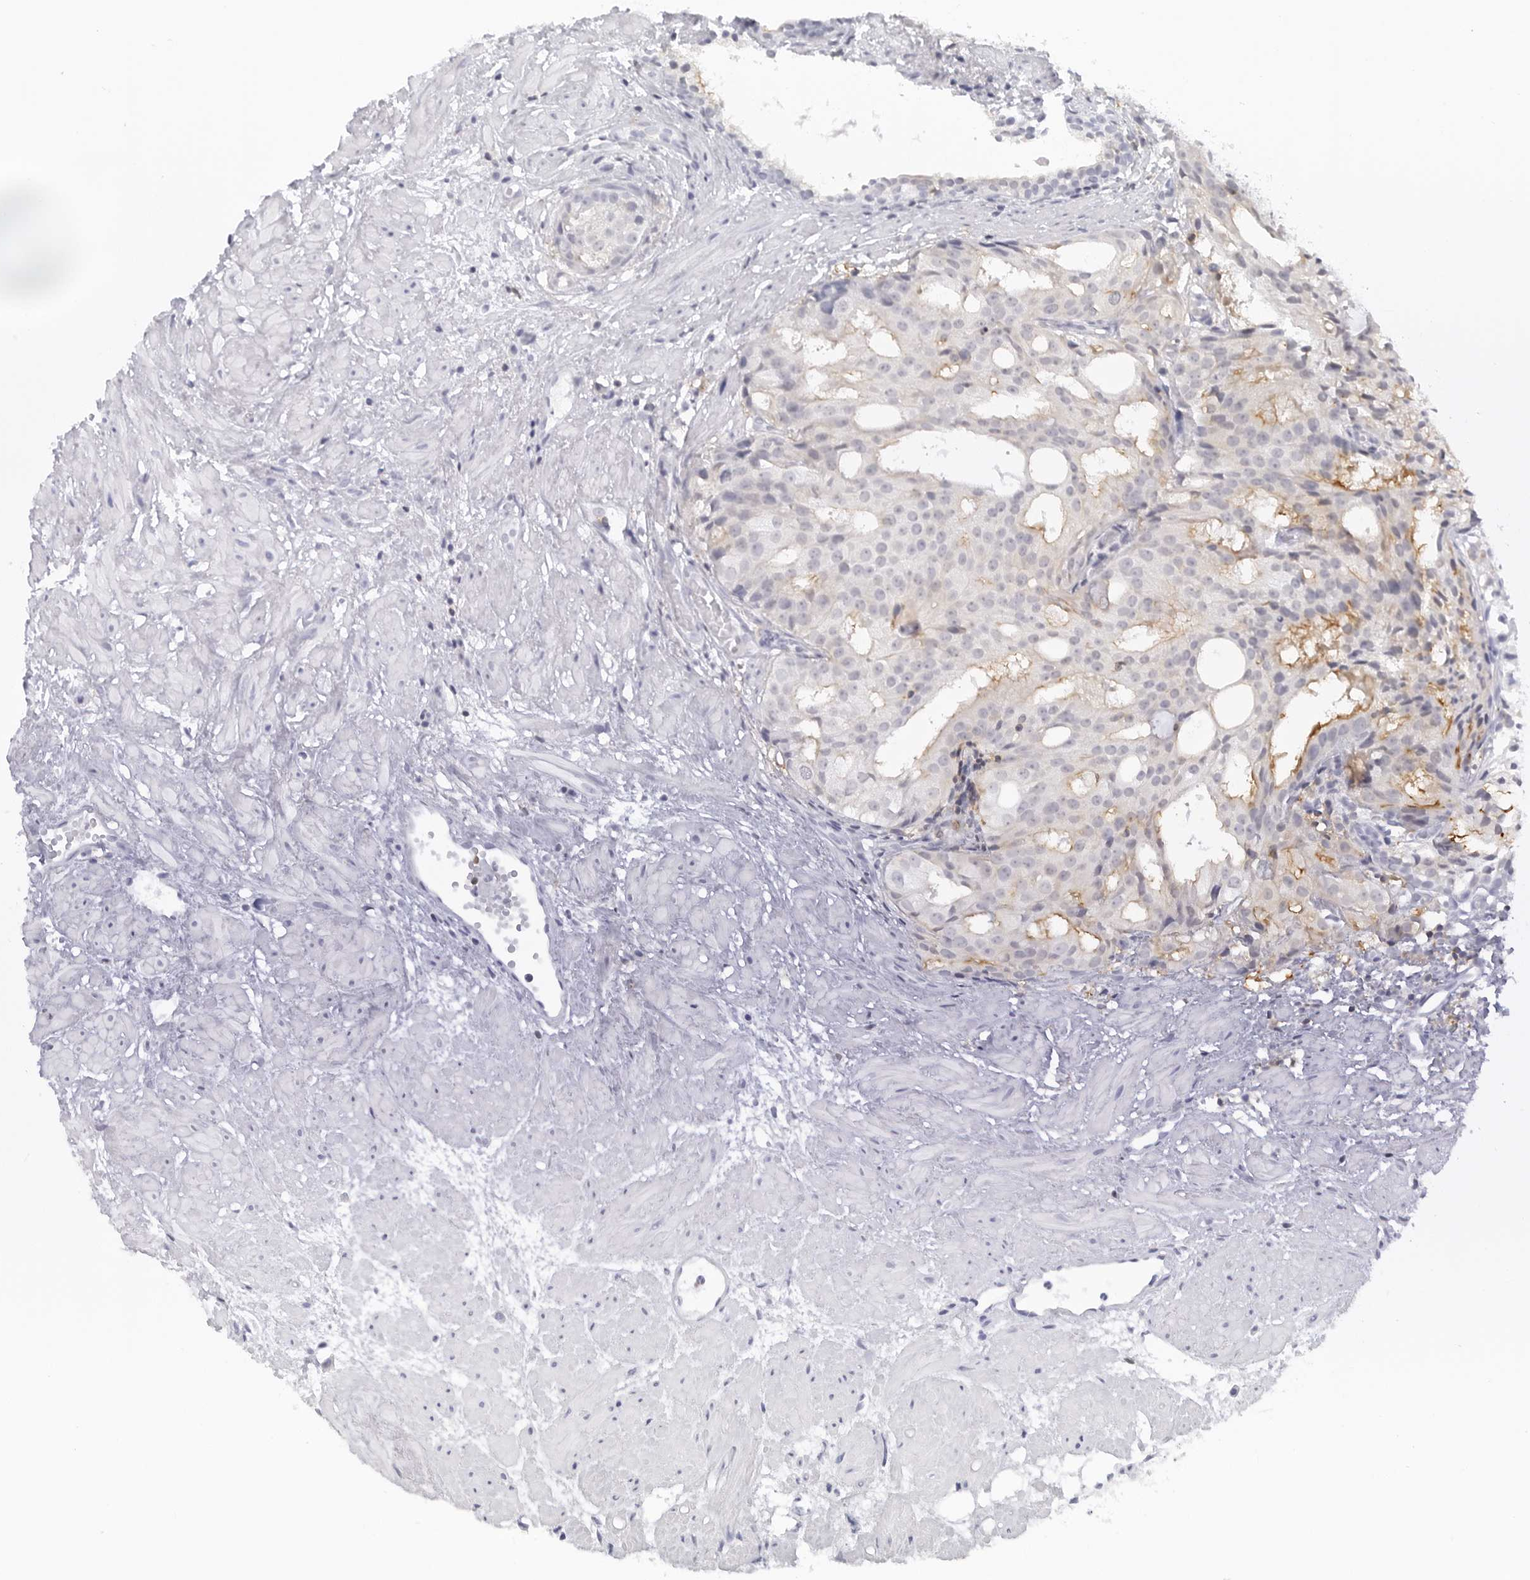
{"staining": {"intensity": "negative", "quantity": "none", "location": "none"}, "tissue": "prostate cancer", "cell_type": "Tumor cells", "image_type": "cancer", "snomed": [{"axis": "morphology", "description": "Adenocarcinoma, Low grade"}, {"axis": "topography", "description": "Prostate"}], "caption": "An image of prostate cancer stained for a protein shows no brown staining in tumor cells.", "gene": "SLC9A3R1", "patient": {"sex": "male", "age": 88}}